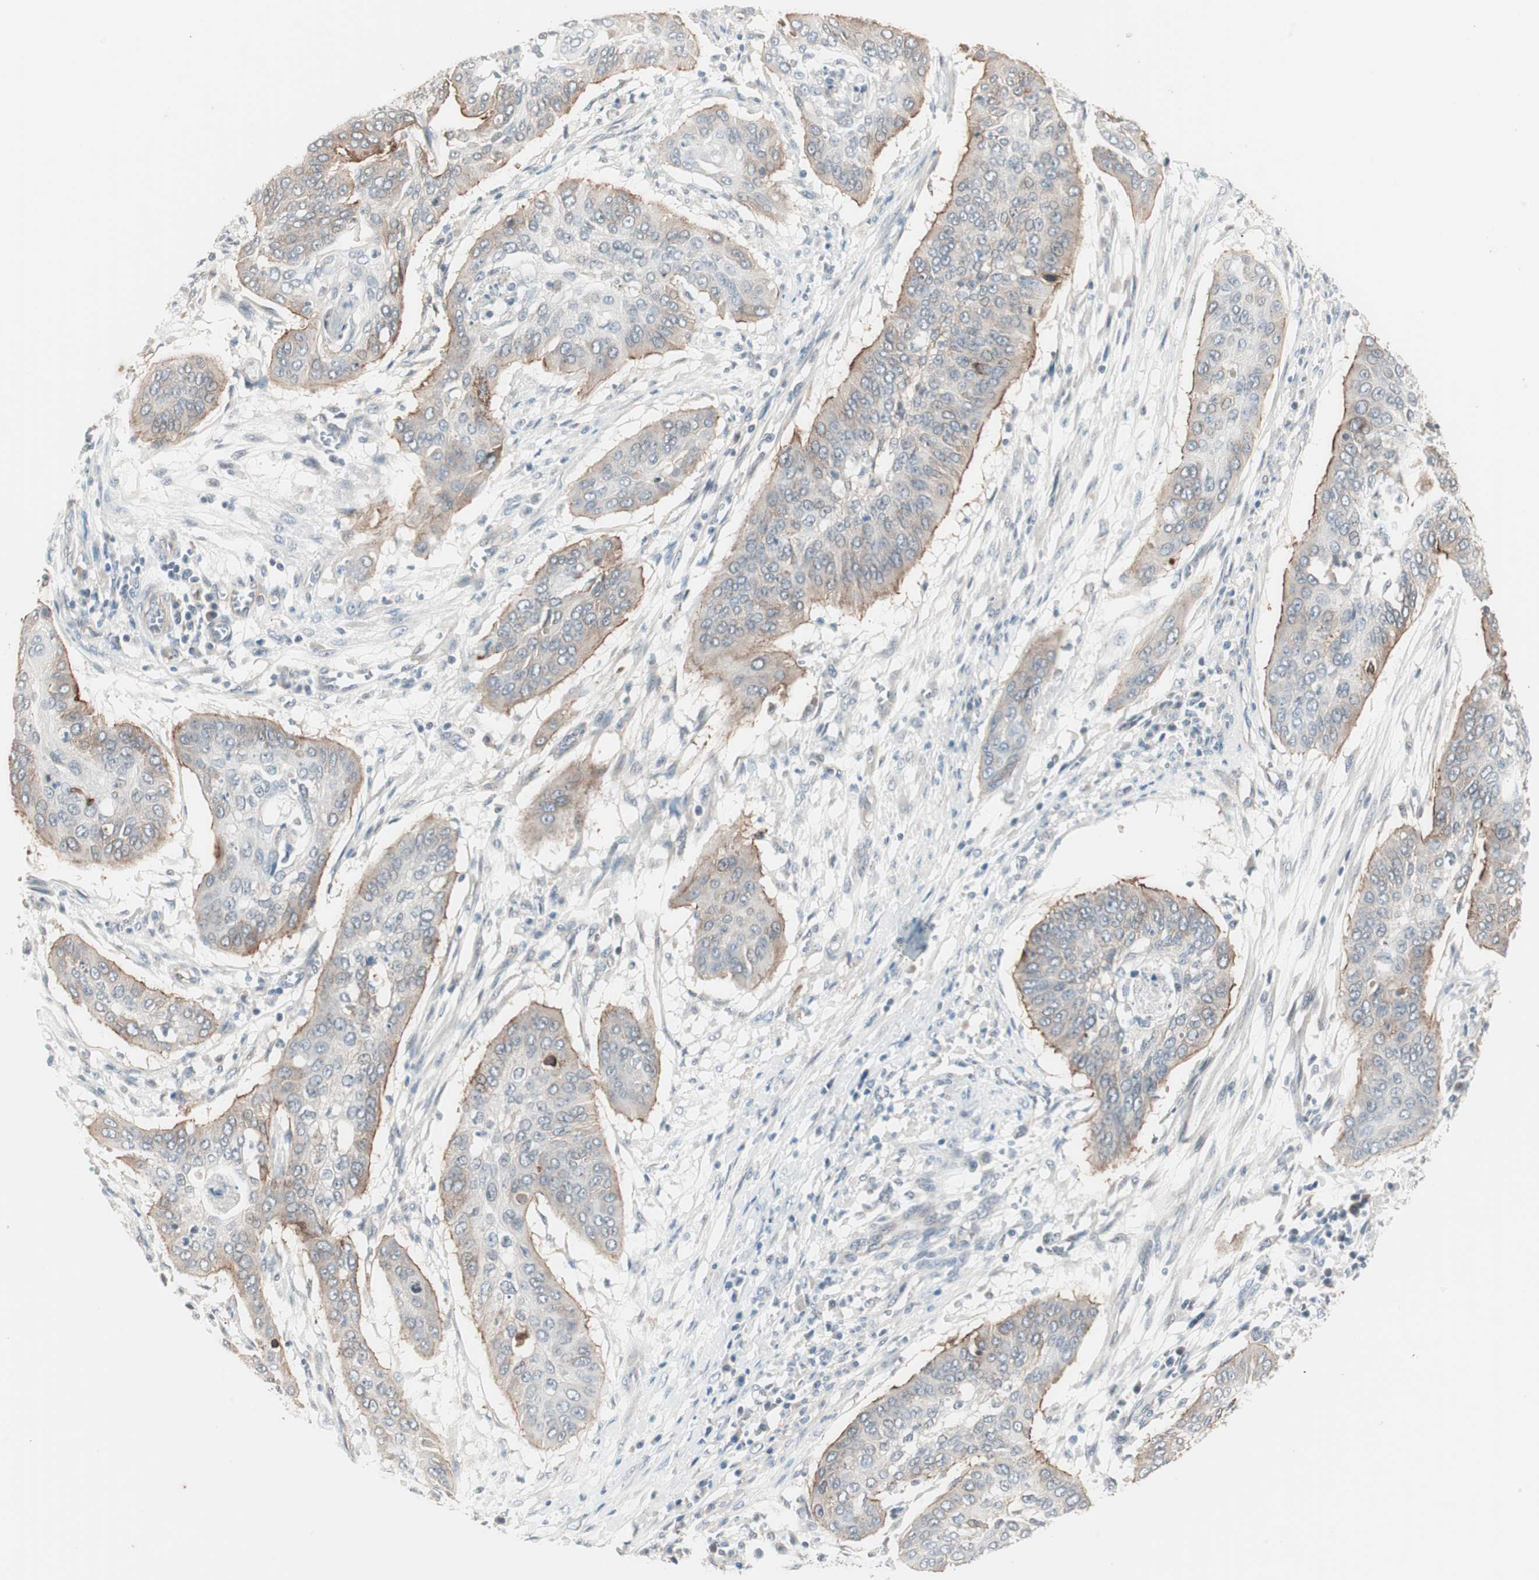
{"staining": {"intensity": "weak", "quantity": "25%-75%", "location": "cytoplasmic/membranous"}, "tissue": "cervical cancer", "cell_type": "Tumor cells", "image_type": "cancer", "snomed": [{"axis": "morphology", "description": "Squamous cell carcinoma, NOS"}, {"axis": "topography", "description": "Cervix"}], "caption": "Tumor cells show weak cytoplasmic/membranous expression in about 25%-75% of cells in squamous cell carcinoma (cervical).", "gene": "ITGB4", "patient": {"sex": "female", "age": 39}}